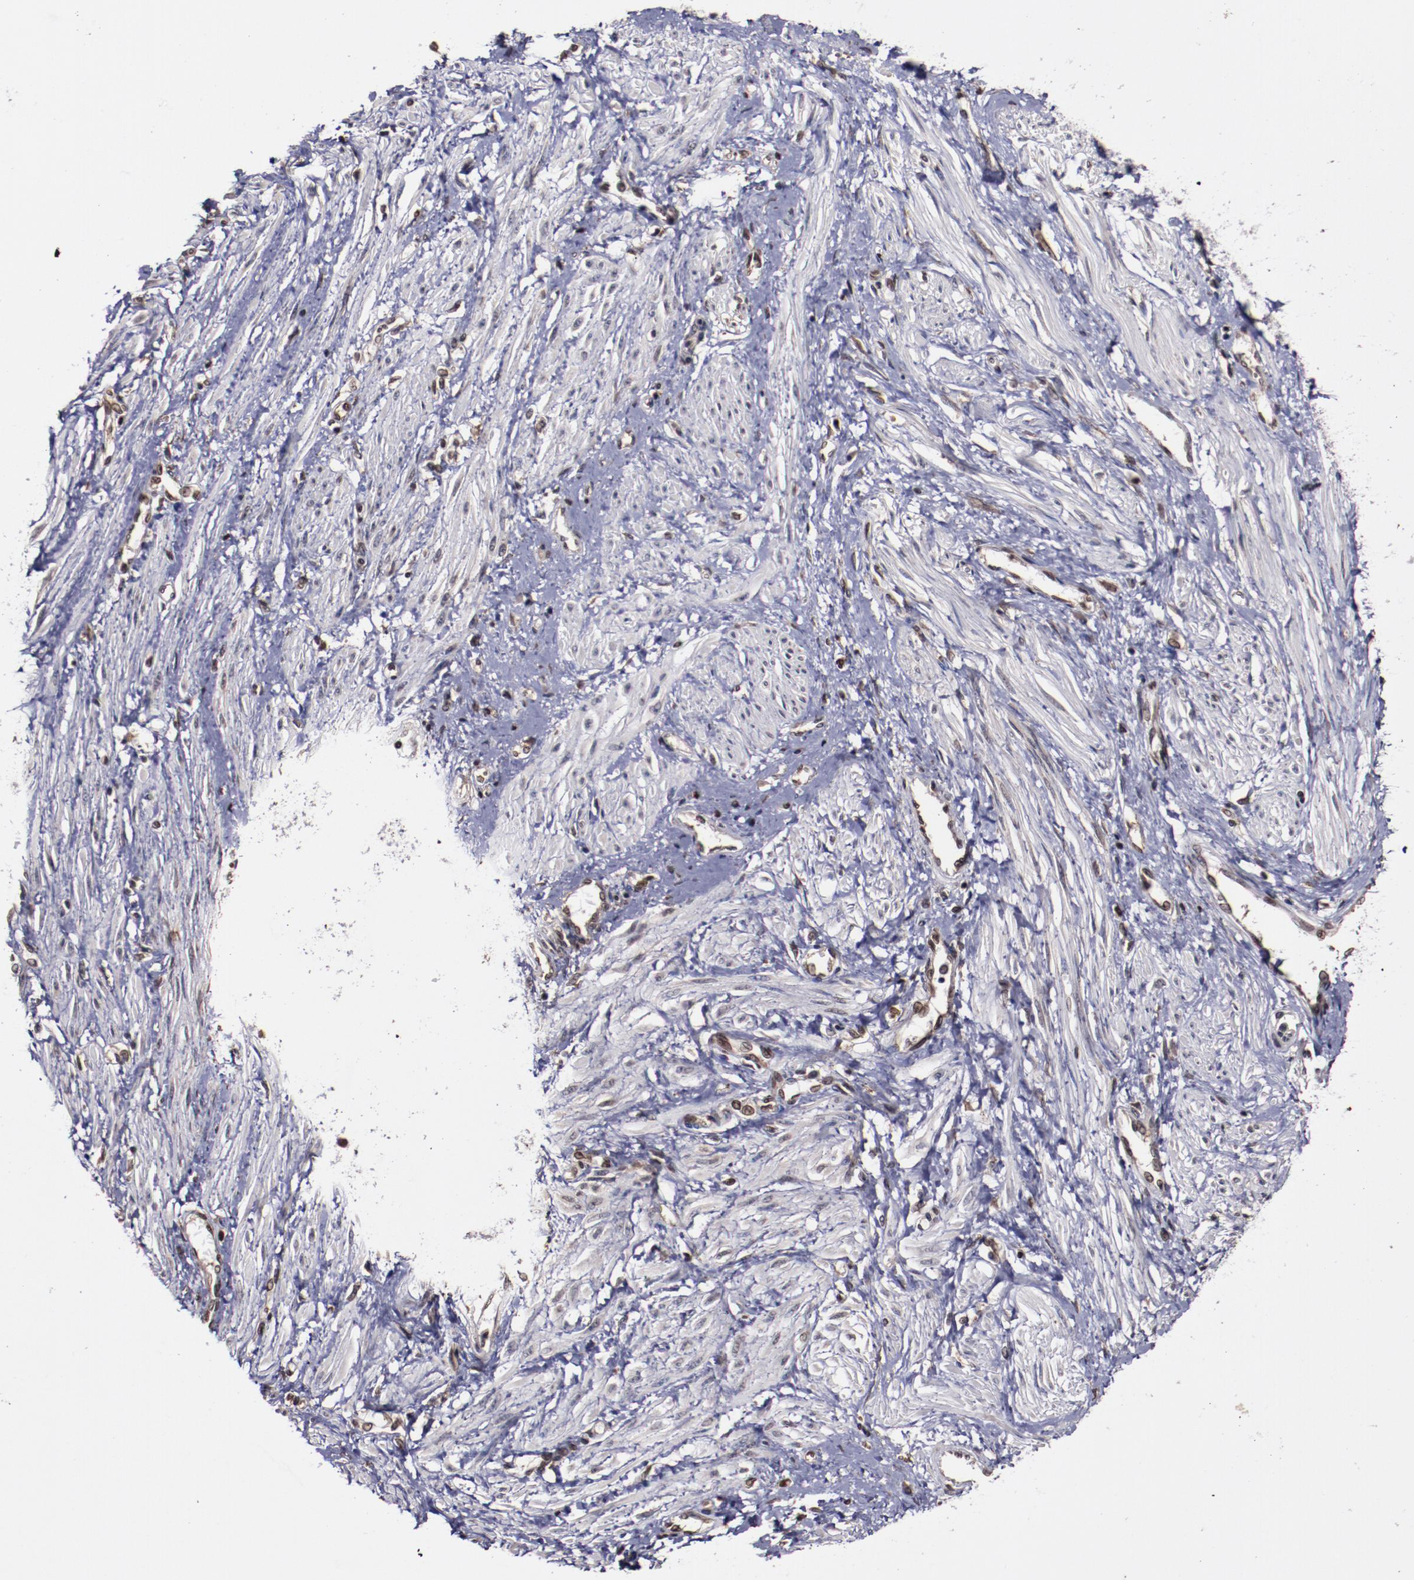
{"staining": {"intensity": "weak", "quantity": ">75%", "location": "nuclear"}, "tissue": "smooth muscle", "cell_type": "Smooth muscle cells", "image_type": "normal", "snomed": [{"axis": "morphology", "description": "Normal tissue, NOS"}, {"axis": "topography", "description": "Smooth muscle"}, {"axis": "topography", "description": "Uterus"}], "caption": "Weak nuclear positivity for a protein is identified in approximately >75% of smooth muscle cells of normal smooth muscle using immunohistochemistry.", "gene": "APEX1", "patient": {"sex": "female", "age": 39}}